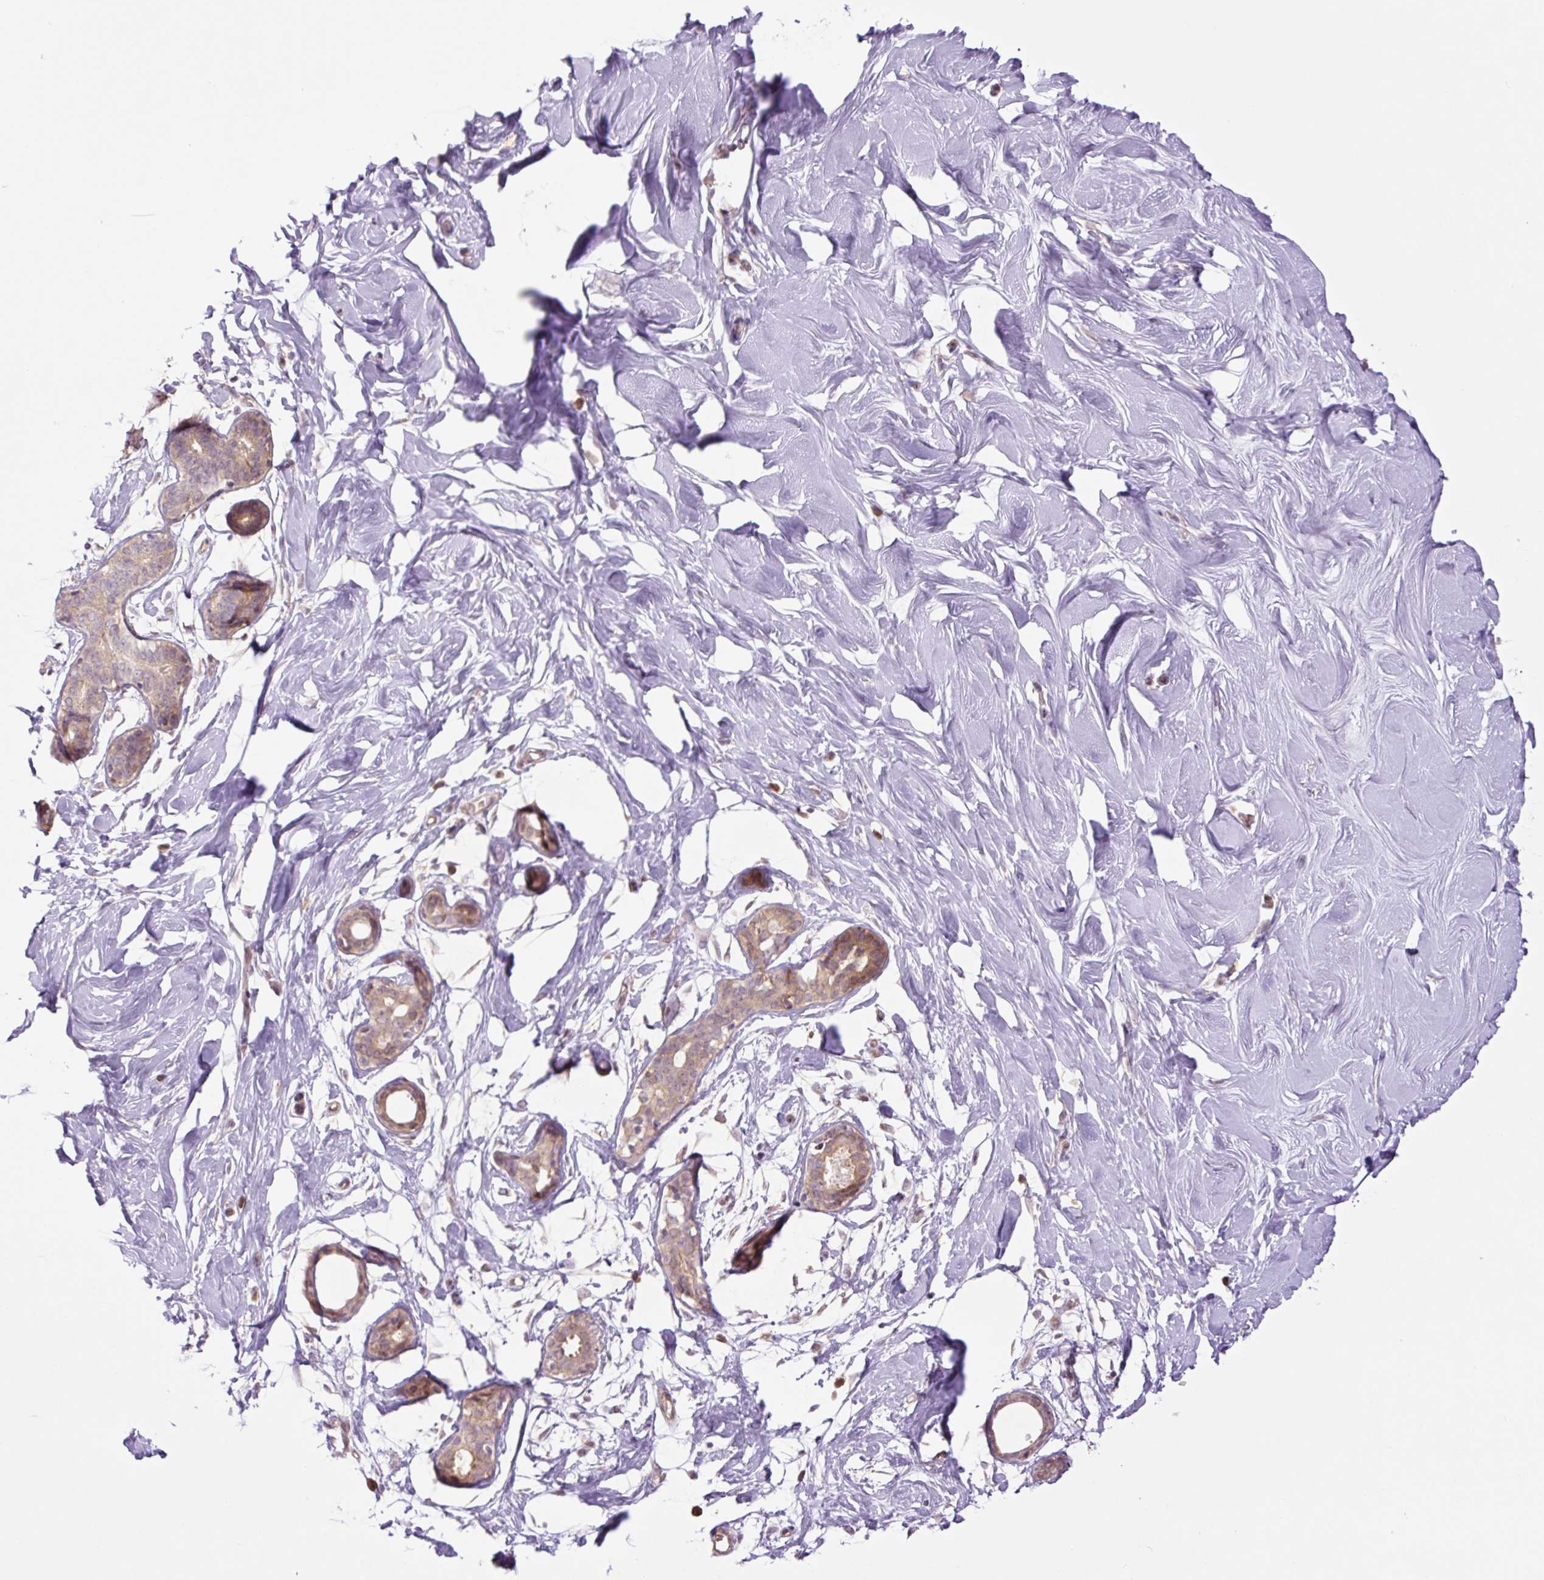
{"staining": {"intensity": "negative", "quantity": "none", "location": "none"}, "tissue": "breast", "cell_type": "Adipocytes", "image_type": "normal", "snomed": [{"axis": "morphology", "description": "Normal tissue, NOS"}, {"axis": "topography", "description": "Breast"}], "caption": "Immunohistochemistry micrograph of normal breast stained for a protein (brown), which demonstrates no staining in adipocytes. Brightfield microscopy of immunohistochemistry (IHC) stained with DAB (brown) and hematoxylin (blue), captured at high magnification.", "gene": "TPT1", "patient": {"sex": "female", "age": 27}}